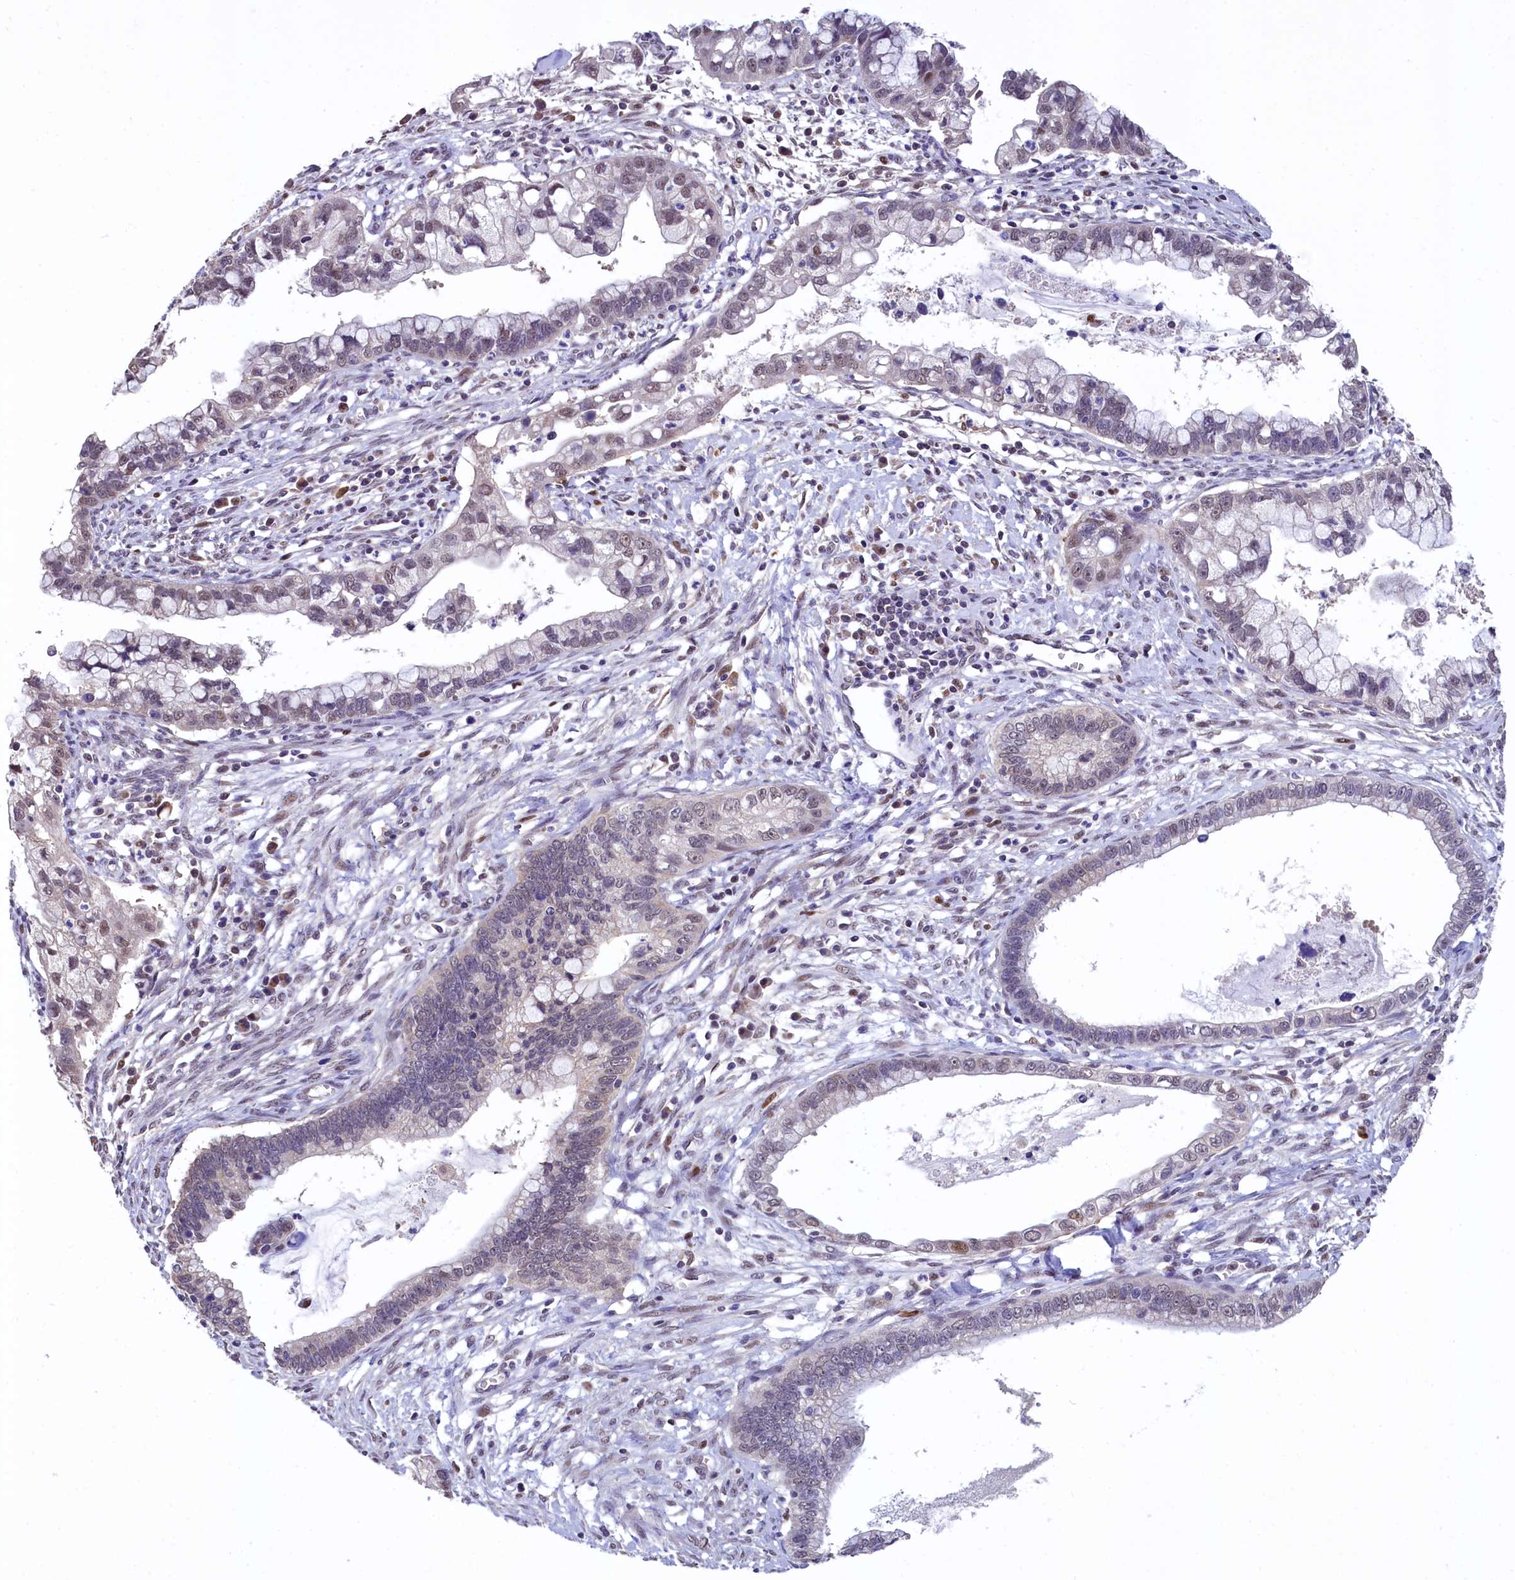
{"staining": {"intensity": "weak", "quantity": "<25%", "location": "nuclear"}, "tissue": "cervical cancer", "cell_type": "Tumor cells", "image_type": "cancer", "snomed": [{"axis": "morphology", "description": "Adenocarcinoma, NOS"}, {"axis": "topography", "description": "Cervix"}], "caption": "Tumor cells are negative for brown protein staining in cervical cancer. Brightfield microscopy of immunohistochemistry stained with DAB (brown) and hematoxylin (blue), captured at high magnification.", "gene": "HECTD4", "patient": {"sex": "female", "age": 44}}